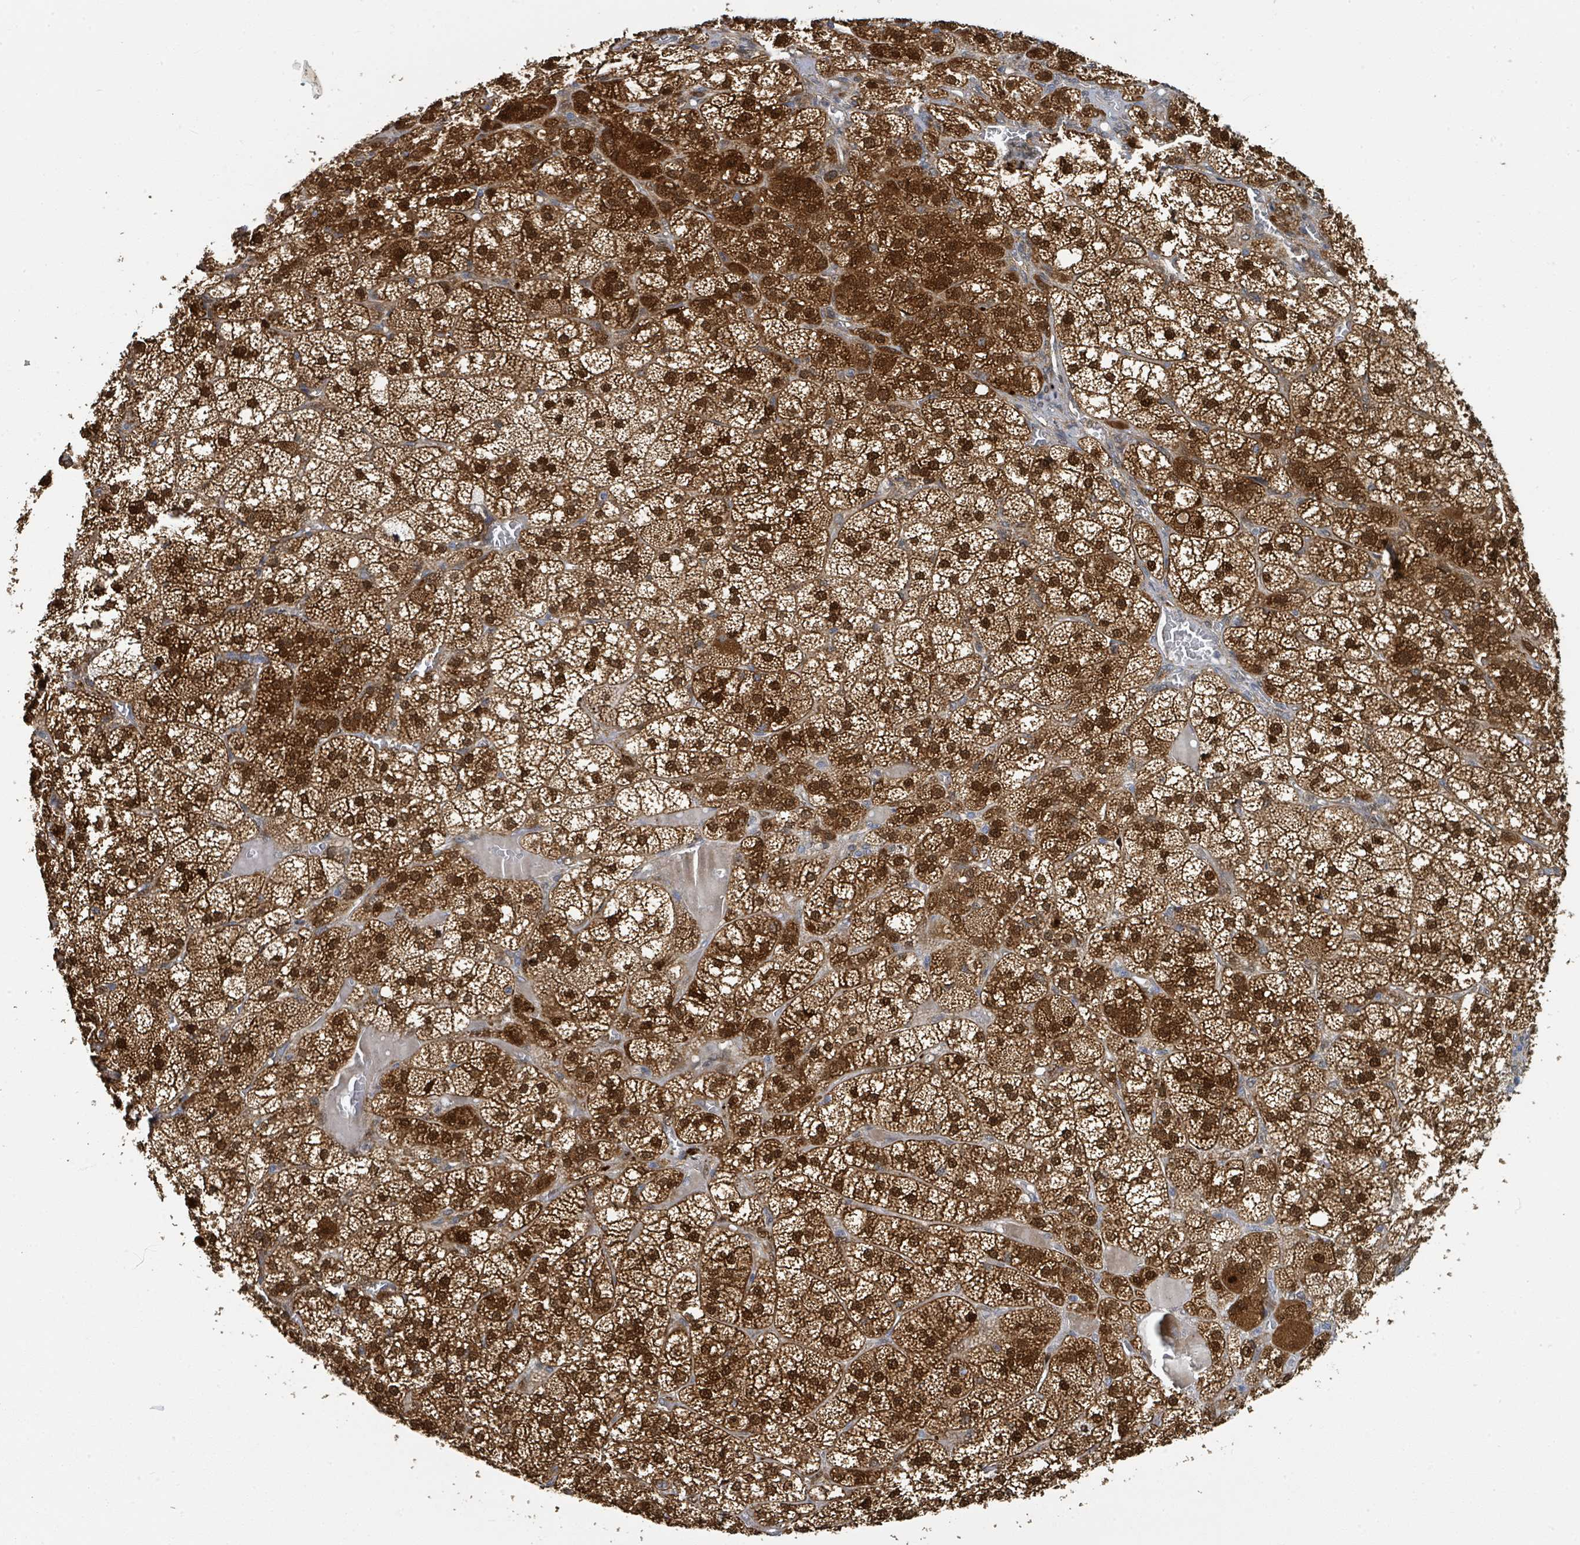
{"staining": {"intensity": "strong", "quantity": ">75%", "location": "cytoplasmic/membranous,nuclear"}, "tissue": "adrenal gland", "cell_type": "Glandular cells", "image_type": "normal", "snomed": [{"axis": "morphology", "description": "Normal tissue, NOS"}, {"axis": "topography", "description": "Adrenal gland"}], "caption": "Strong cytoplasmic/membranous,nuclear staining is seen in about >75% of glandular cells in unremarkable adrenal gland. The protein is stained brown, and the nuclei are stained in blue (DAB IHC with brightfield microscopy, high magnification).", "gene": "PSMB7", "patient": {"sex": "female", "age": 60}}